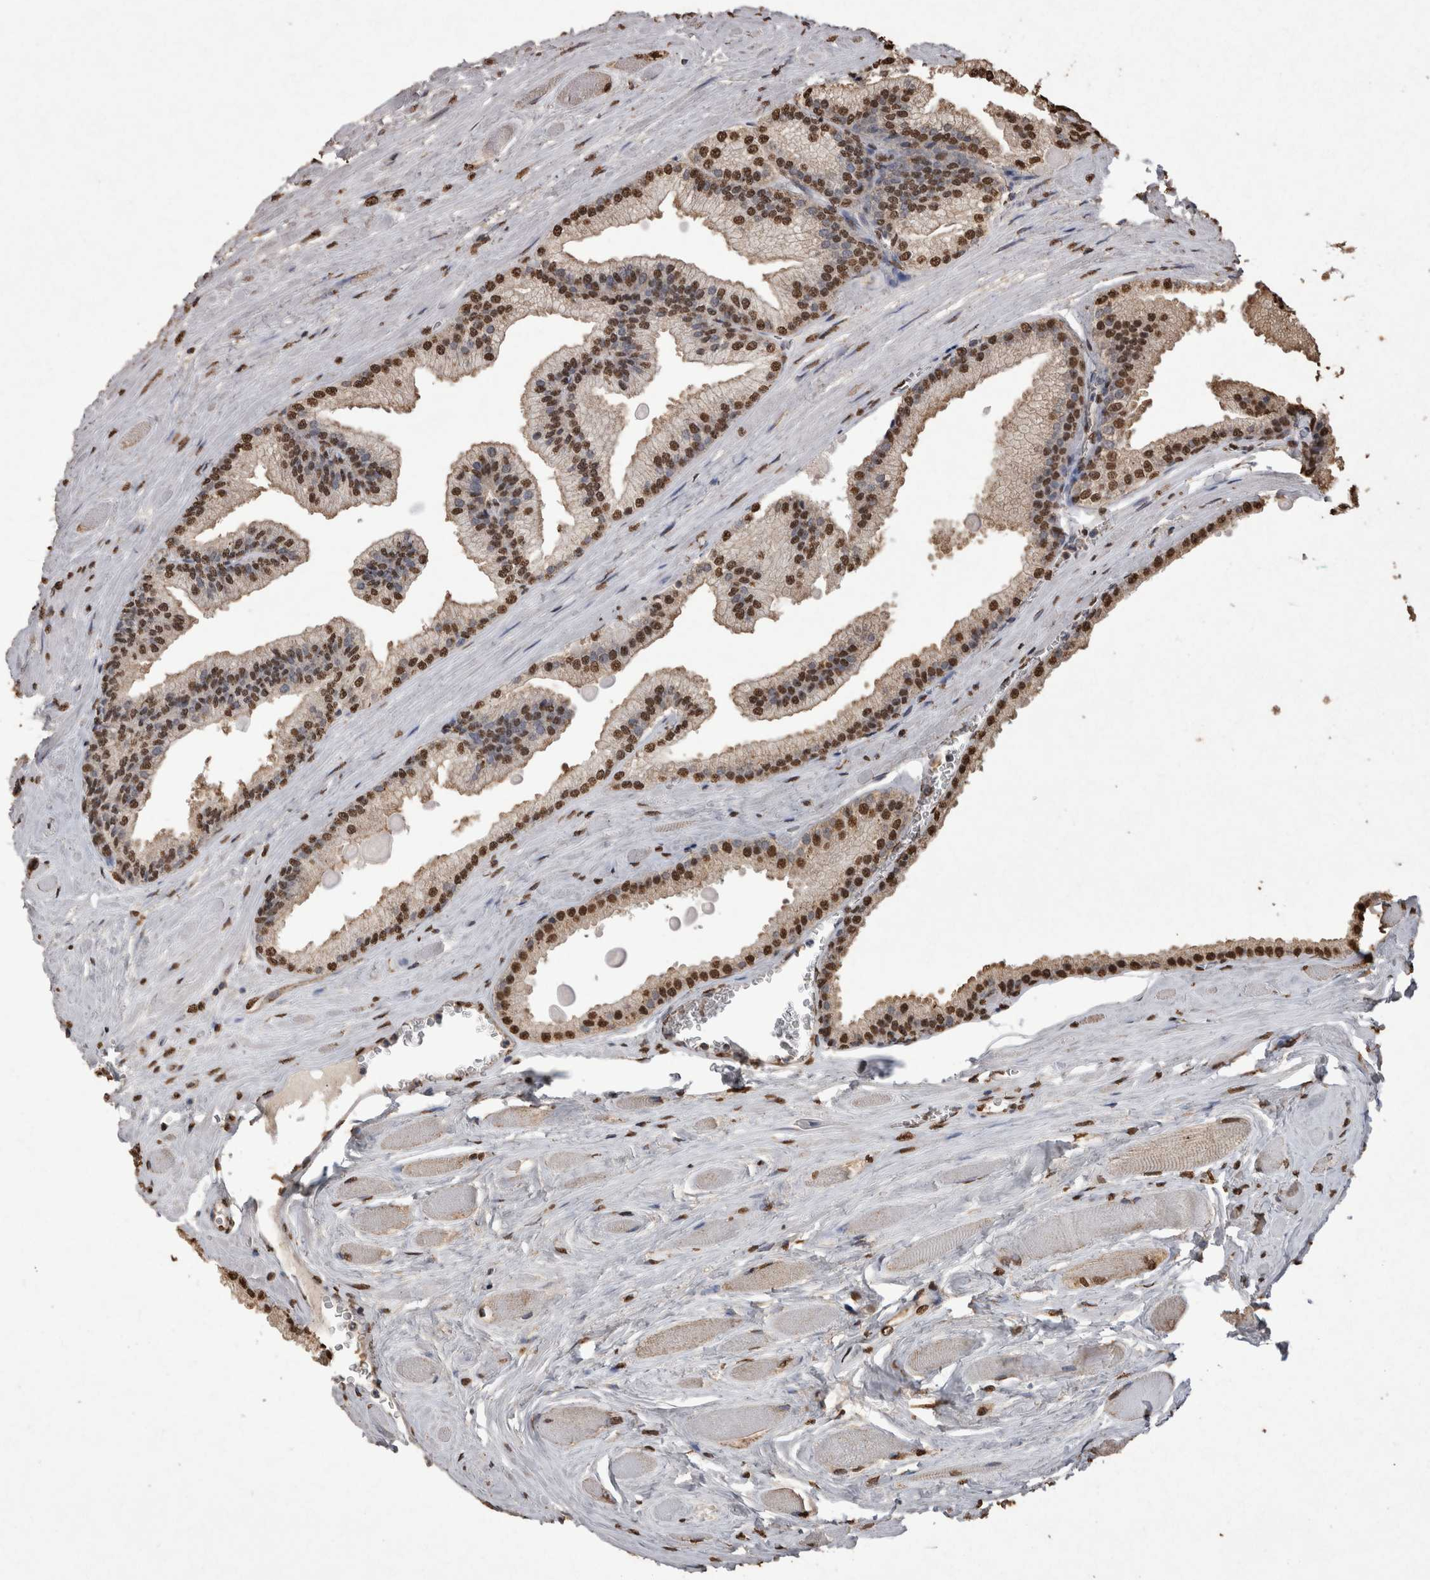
{"staining": {"intensity": "moderate", "quantity": ">75%", "location": "nuclear"}, "tissue": "prostate cancer", "cell_type": "Tumor cells", "image_type": "cancer", "snomed": [{"axis": "morphology", "description": "Adenocarcinoma, Low grade"}, {"axis": "topography", "description": "Prostate"}], "caption": "Protein expression analysis of prostate cancer shows moderate nuclear positivity in about >75% of tumor cells.", "gene": "POU5F1", "patient": {"sex": "male", "age": 59}}